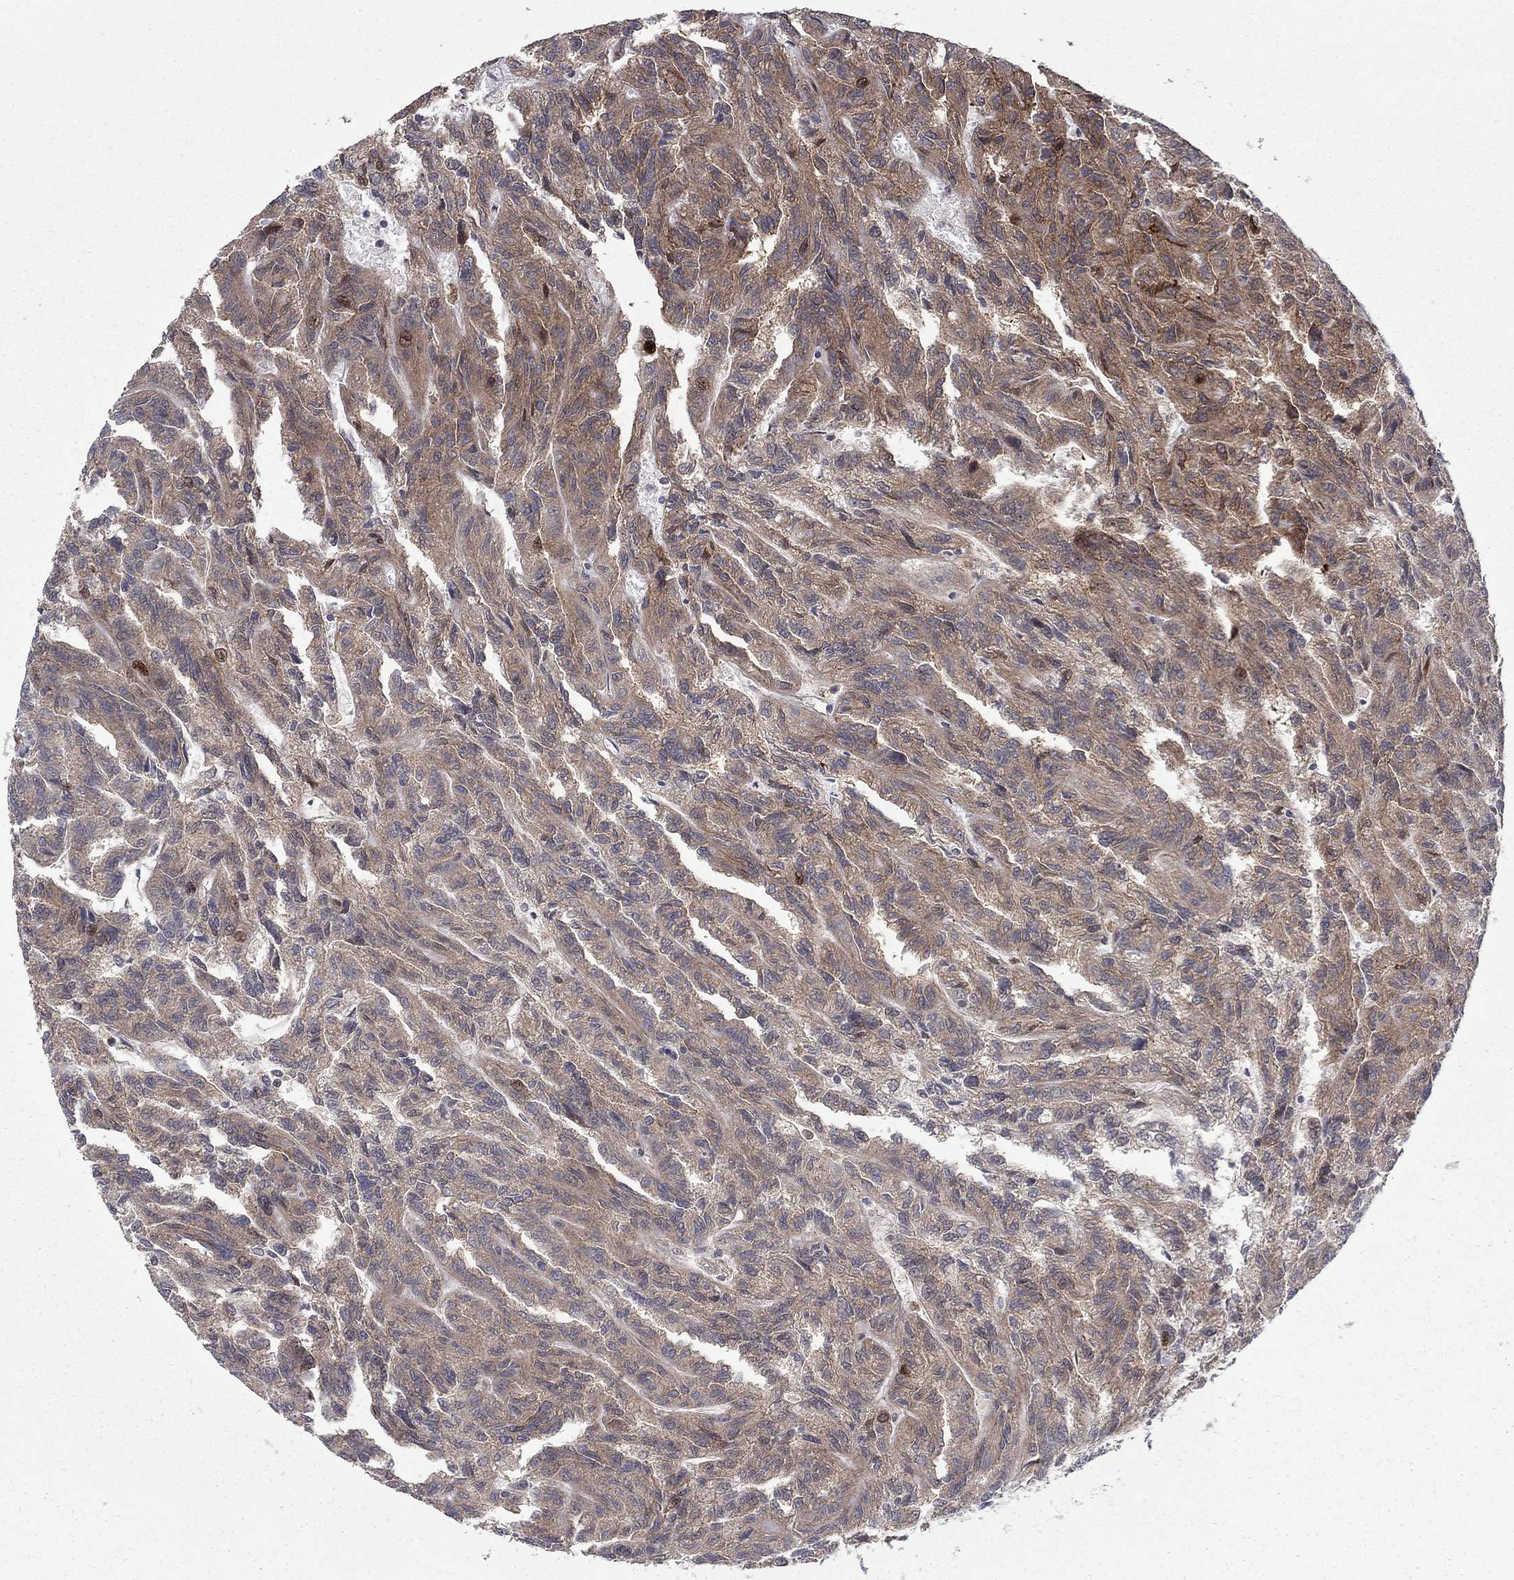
{"staining": {"intensity": "weak", "quantity": "25%-75%", "location": "cytoplasmic/membranous"}, "tissue": "renal cancer", "cell_type": "Tumor cells", "image_type": "cancer", "snomed": [{"axis": "morphology", "description": "Adenocarcinoma, NOS"}, {"axis": "topography", "description": "Kidney"}], "caption": "Protein expression analysis of human renal adenocarcinoma reveals weak cytoplasmic/membranous positivity in approximately 25%-75% of tumor cells.", "gene": "HDAC4", "patient": {"sex": "male", "age": 79}}